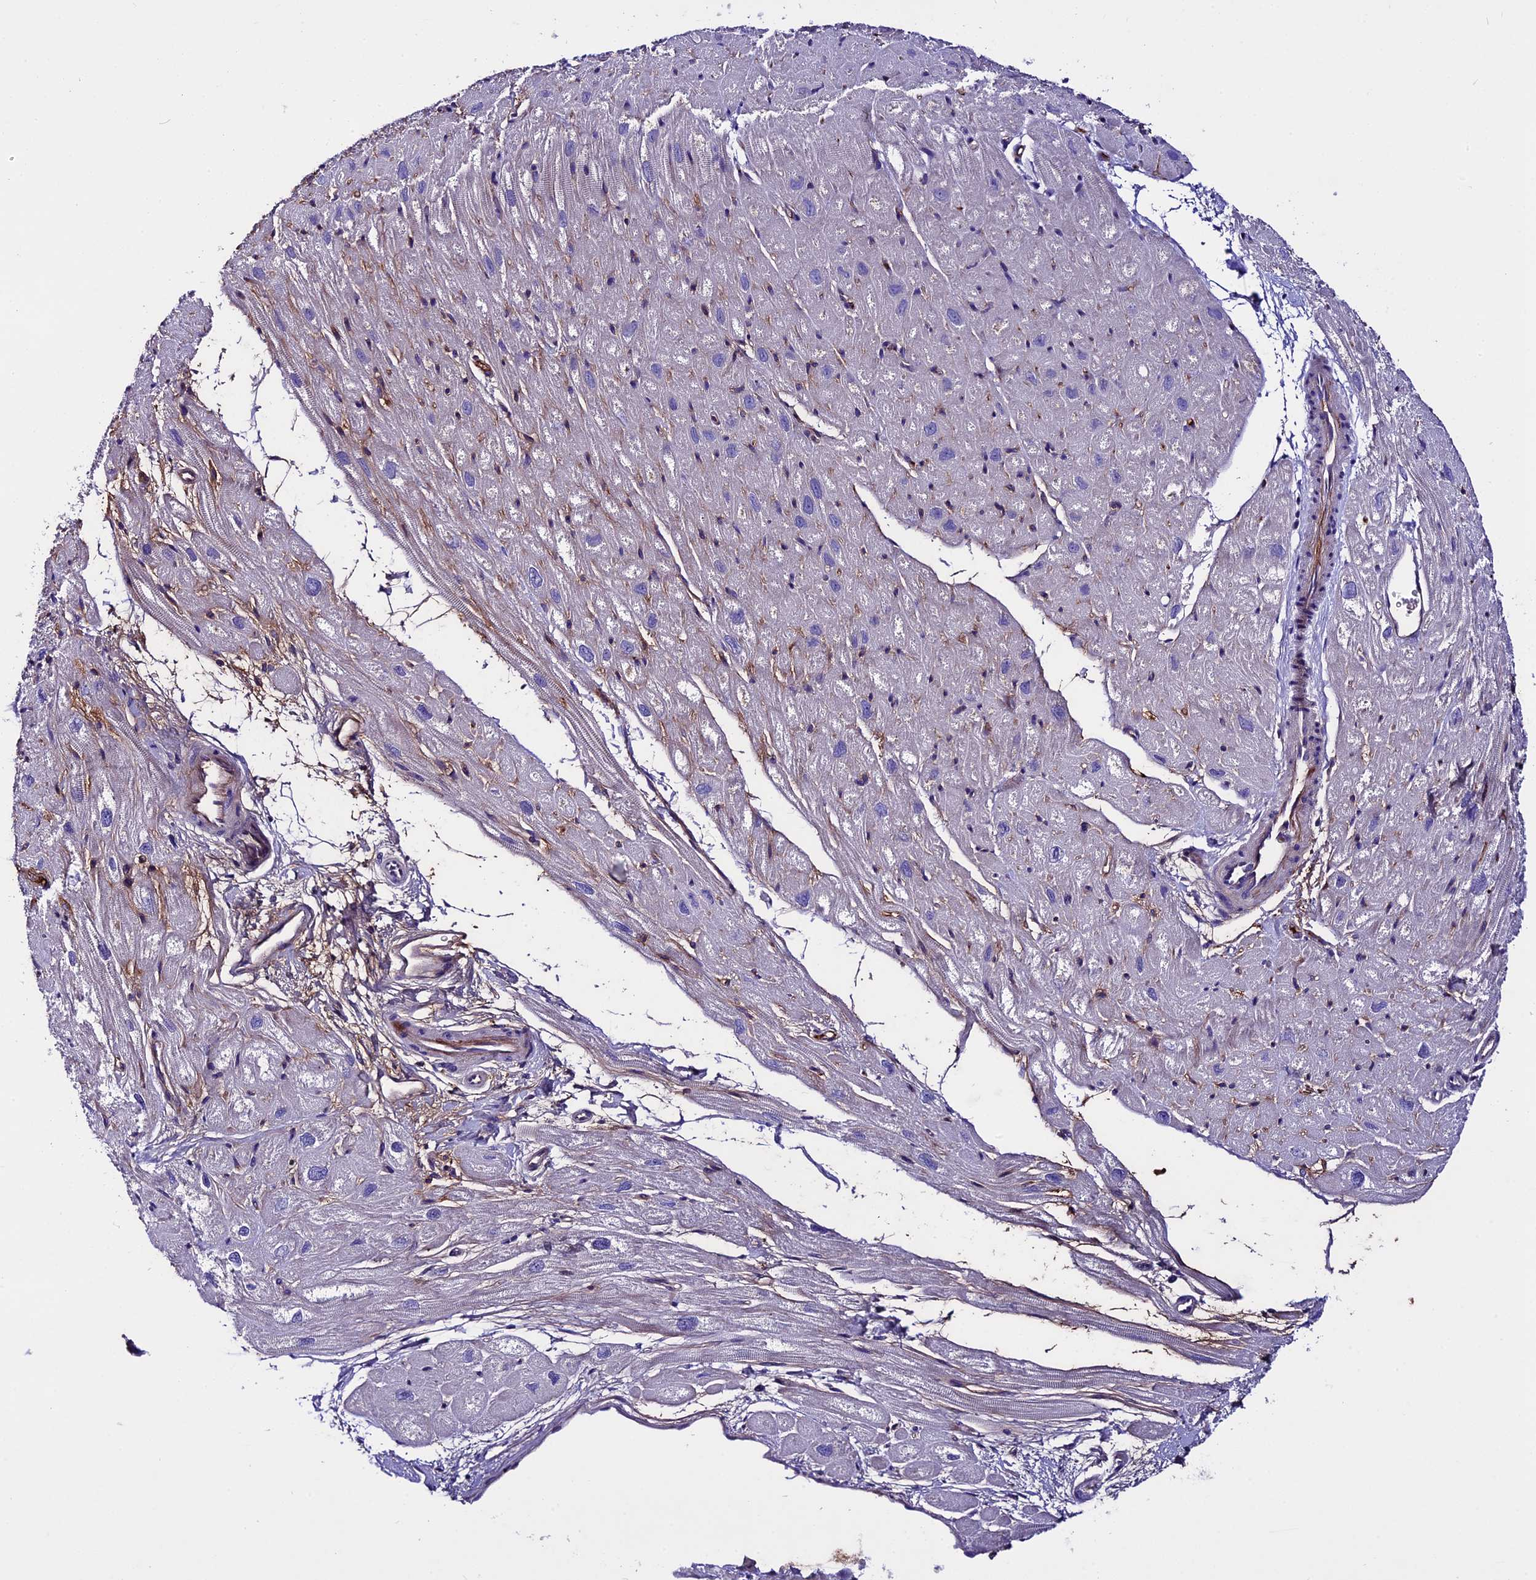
{"staining": {"intensity": "moderate", "quantity": "<25%", "location": "cytoplasmic/membranous"}, "tissue": "heart muscle", "cell_type": "Cardiomyocytes", "image_type": "normal", "snomed": [{"axis": "morphology", "description": "Normal tissue, NOS"}, {"axis": "topography", "description": "Heart"}], "caption": "A micrograph of human heart muscle stained for a protein reveals moderate cytoplasmic/membranous brown staining in cardiomyocytes. The protein is stained brown, and the nuclei are stained in blue (DAB IHC with brightfield microscopy, high magnification).", "gene": "TCP11L2", "patient": {"sex": "male", "age": 50}}